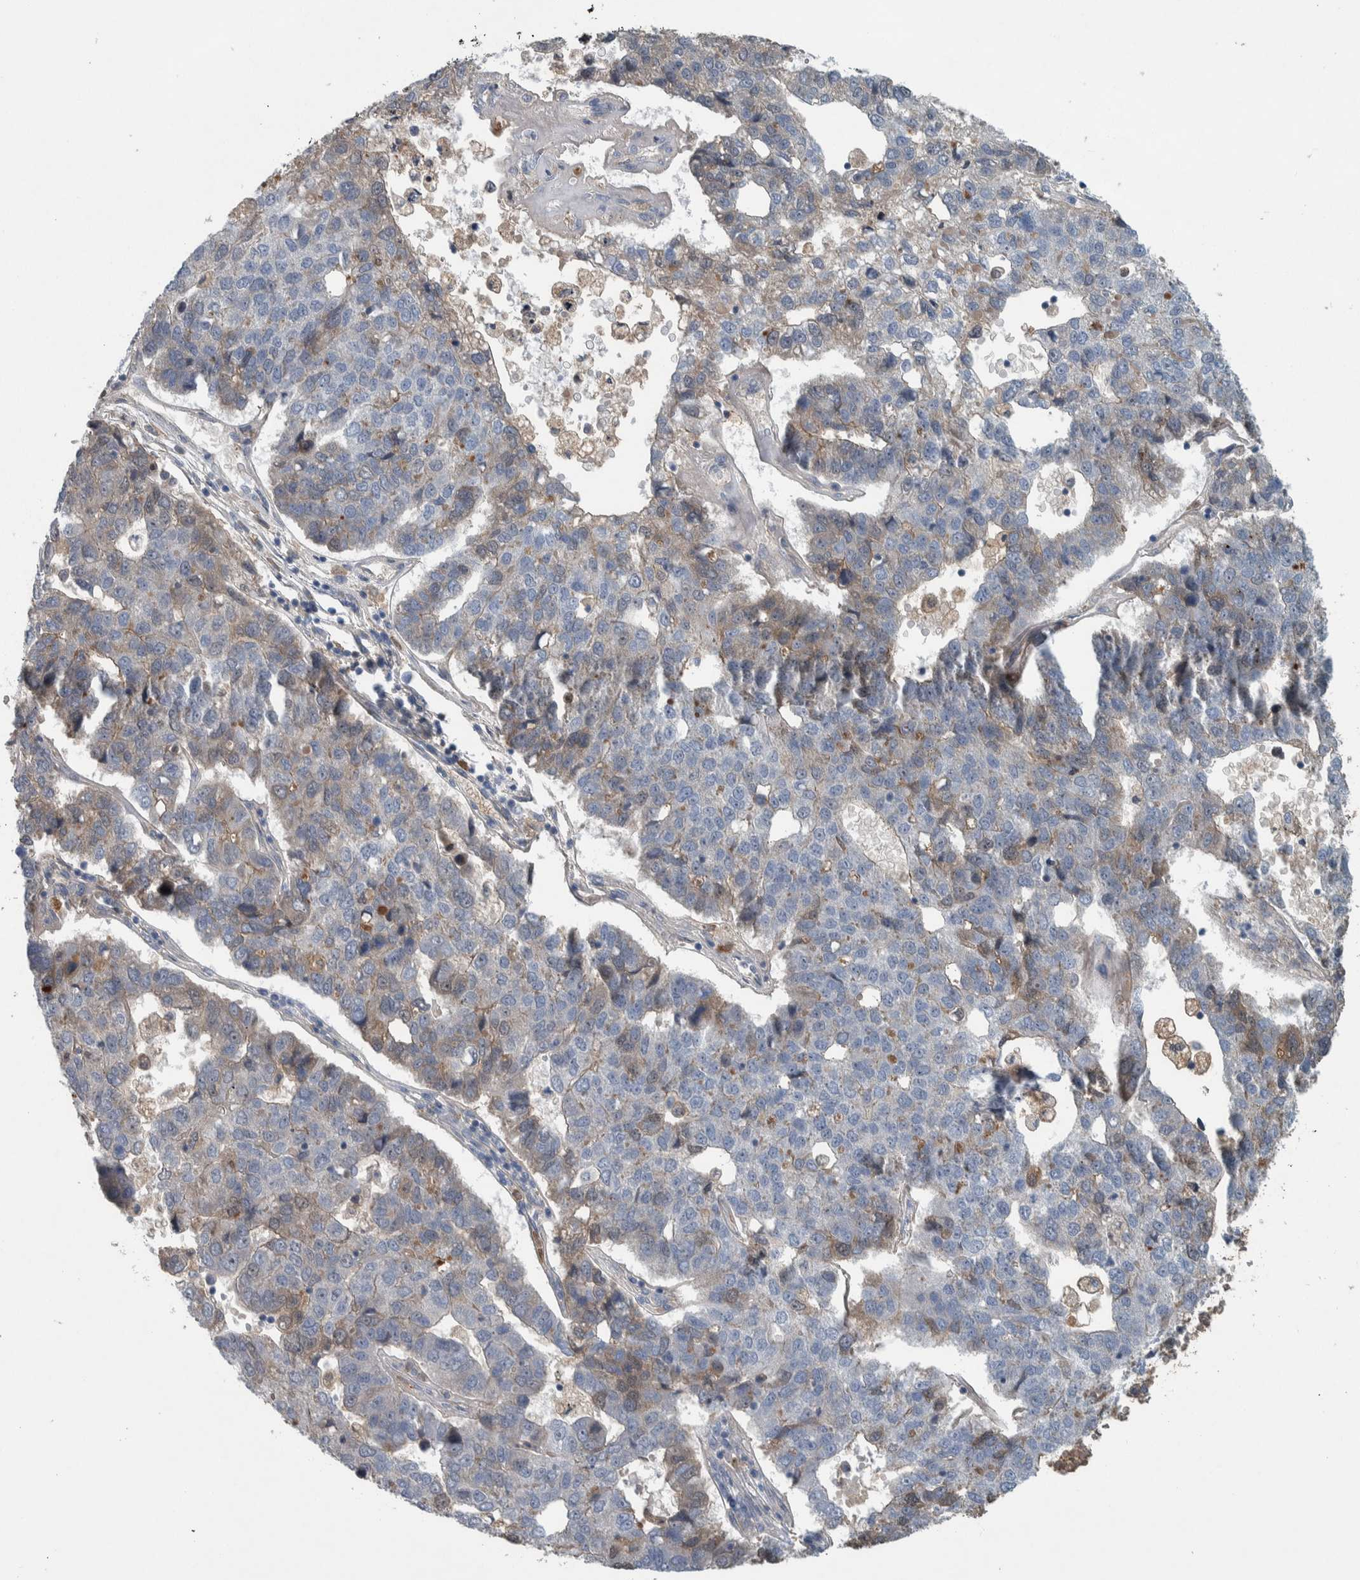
{"staining": {"intensity": "negative", "quantity": "none", "location": "none"}, "tissue": "pancreatic cancer", "cell_type": "Tumor cells", "image_type": "cancer", "snomed": [{"axis": "morphology", "description": "Adenocarcinoma, NOS"}, {"axis": "topography", "description": "Pancreas"}], "caption": "The photomicrograph exhibits no significant positivity in tumor cells of adenocarcinoma (pancreatic). The staining is performed using DAB brown chromogen with nuclei counter-stained in using hematoxylin.", "gene": "SERPINC1", "patient": {"sex": "female", "age": 61}}